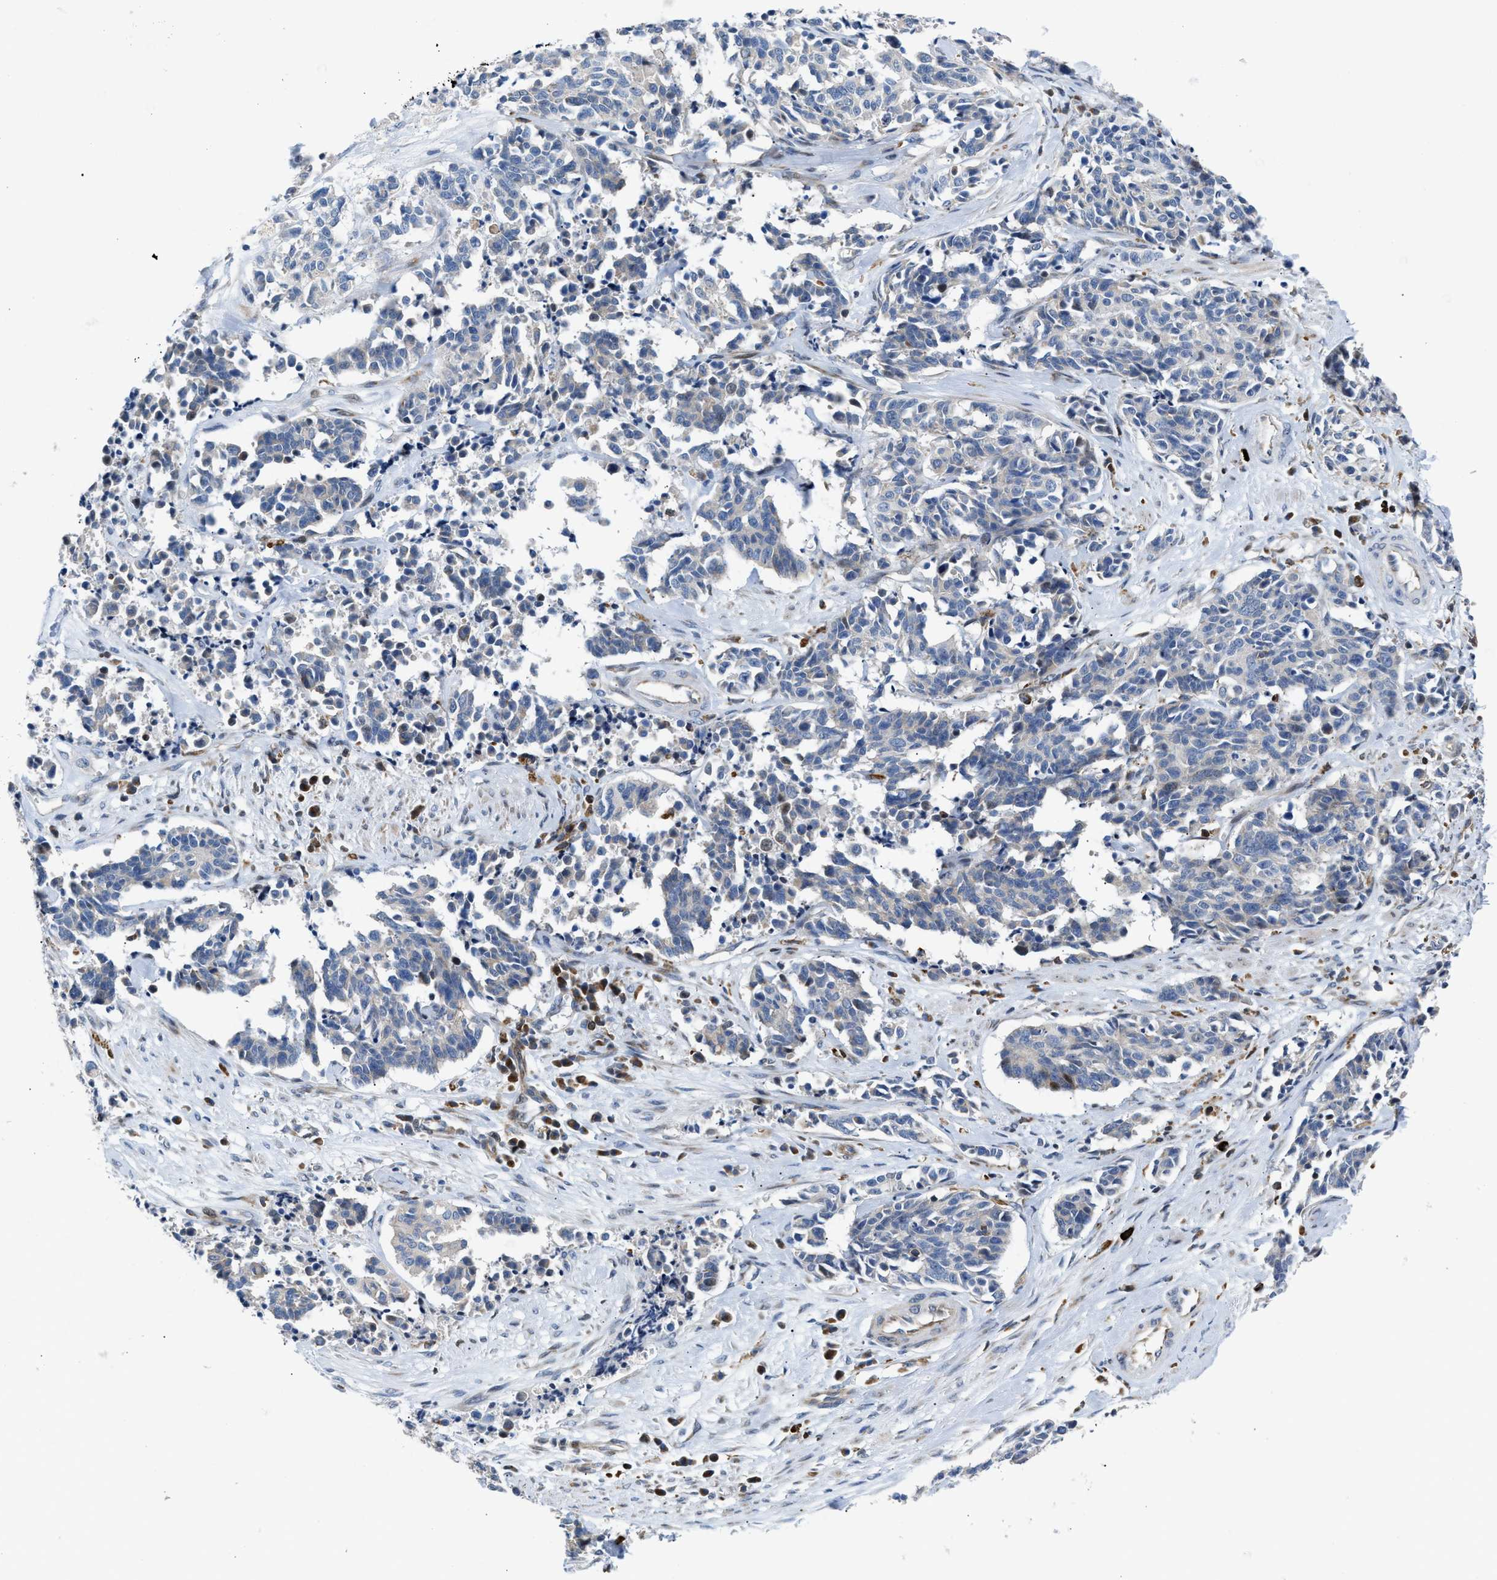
{"staining": {"intensity": "negative", "quantity": "none", "location": "none"}, "tissue": "cervical cancer", "cell_type": "Tumor cells", "image_type": "cancer", "snomed": [{"axis": "morphology", "description": "Squamous cell carcinoma, NOS"}, {"axis": "topography", "description": "Cervix"}], "caption": "DAB (3,3'-diaminobenzidine) immunohistochemical staining of cervical cancer (squamous cell carcinoma) displays no significant staining in tumor cells.", "gene": "ATP9A", "patient": {"sex": "female", "age": 35}}